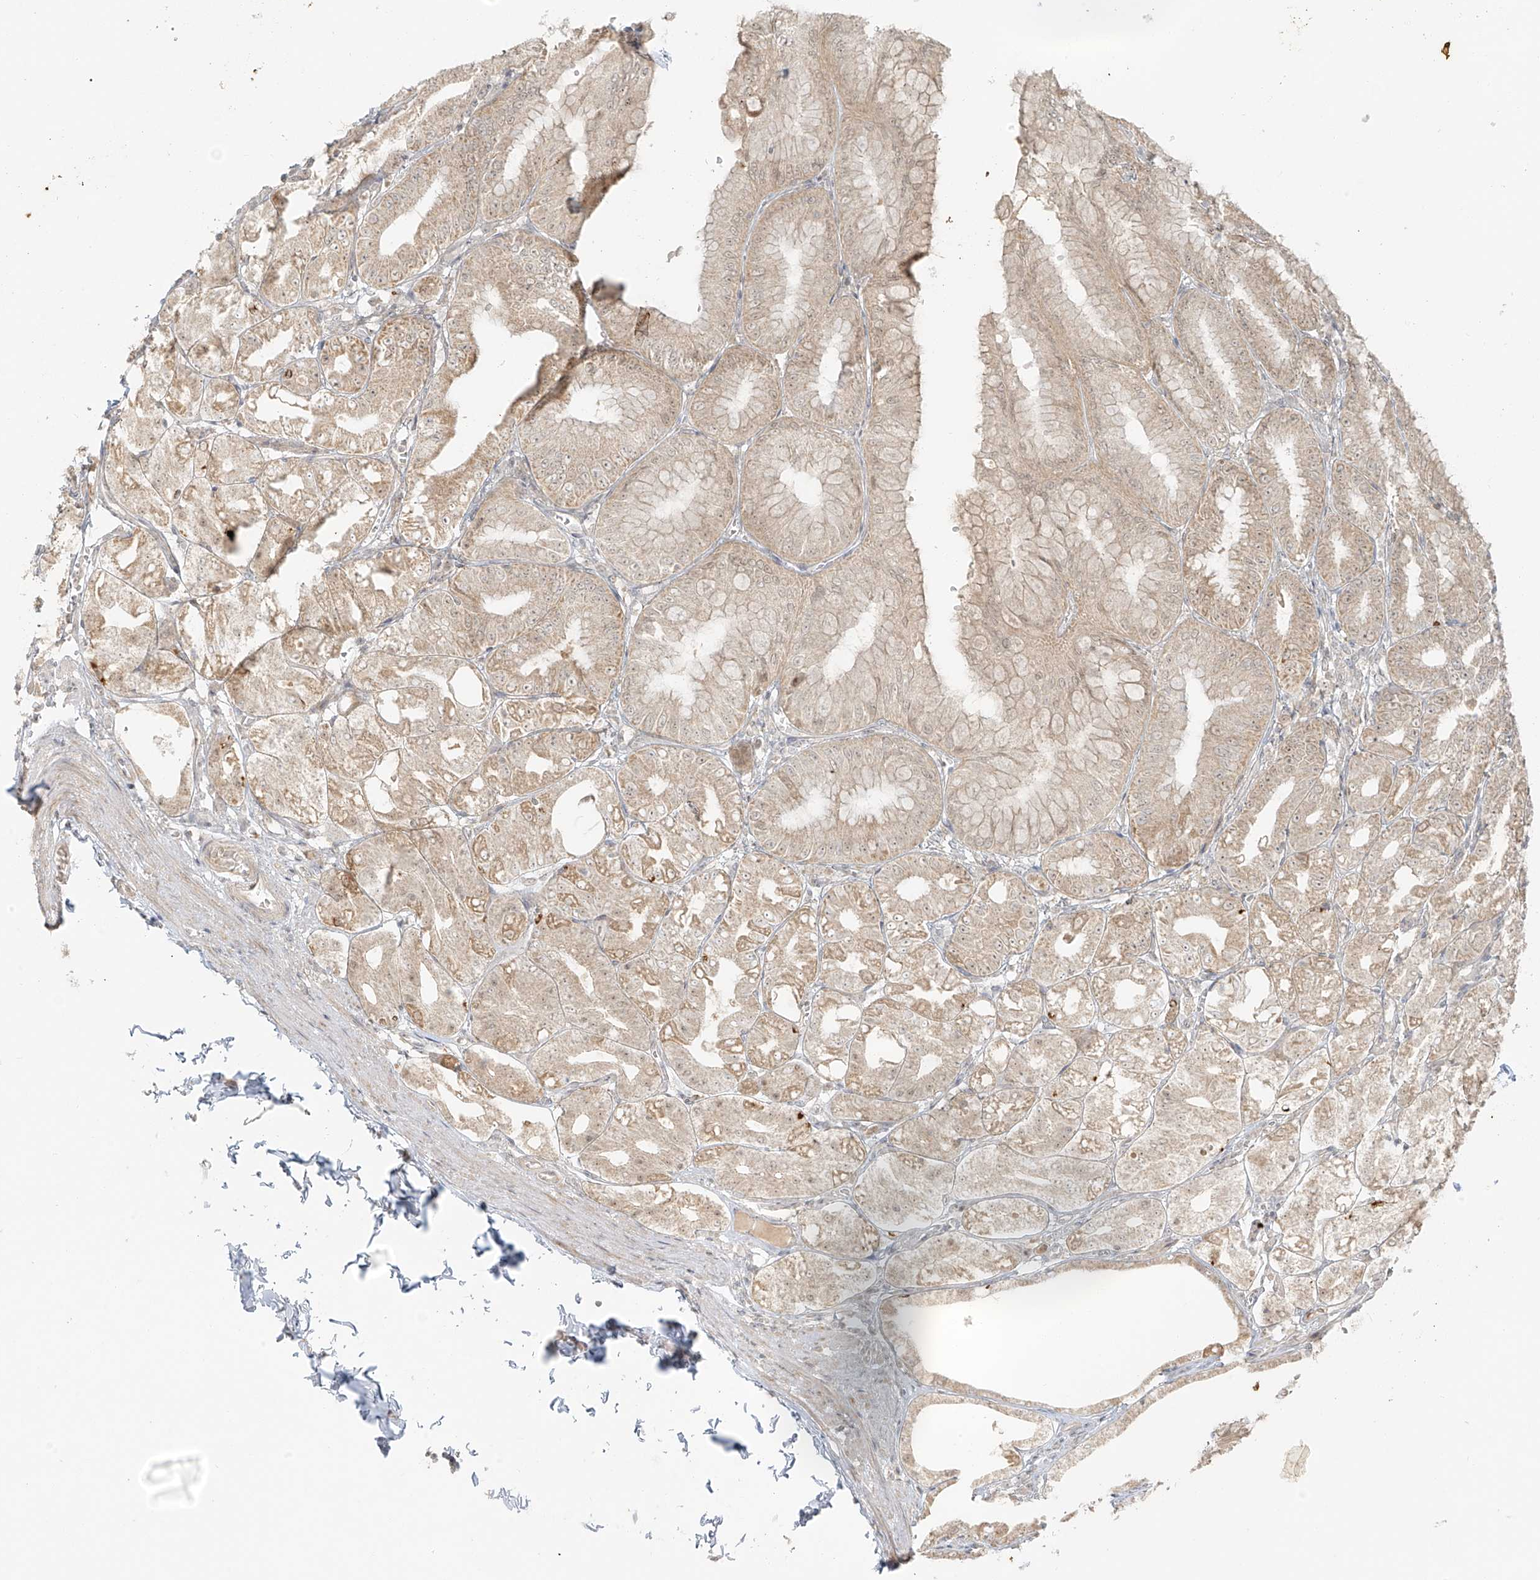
{"staining": {"intensity": "moderate", "quantity": "<25%", "location": "cytoplasmic/membranous"}, "tissue": "stomach", "cell_type": "Glandular cells", "image_type": "normal", "snomed": [{"axis": "morphology", "description": "Normal tissue, NOS"}, {"axis": "topography", "description": "Stomach, lower"}], "caption": "Immunohistochemistry (IHC) (DAB (3,3'-diaminobenzidine)) staining of unremarkable stomach displays moderate cytoplasmic/membranous protein positivity in approximately <25% of glandular cells.", "gene": "MIPEP", "patient": {"sex": "male", "age": 71}}